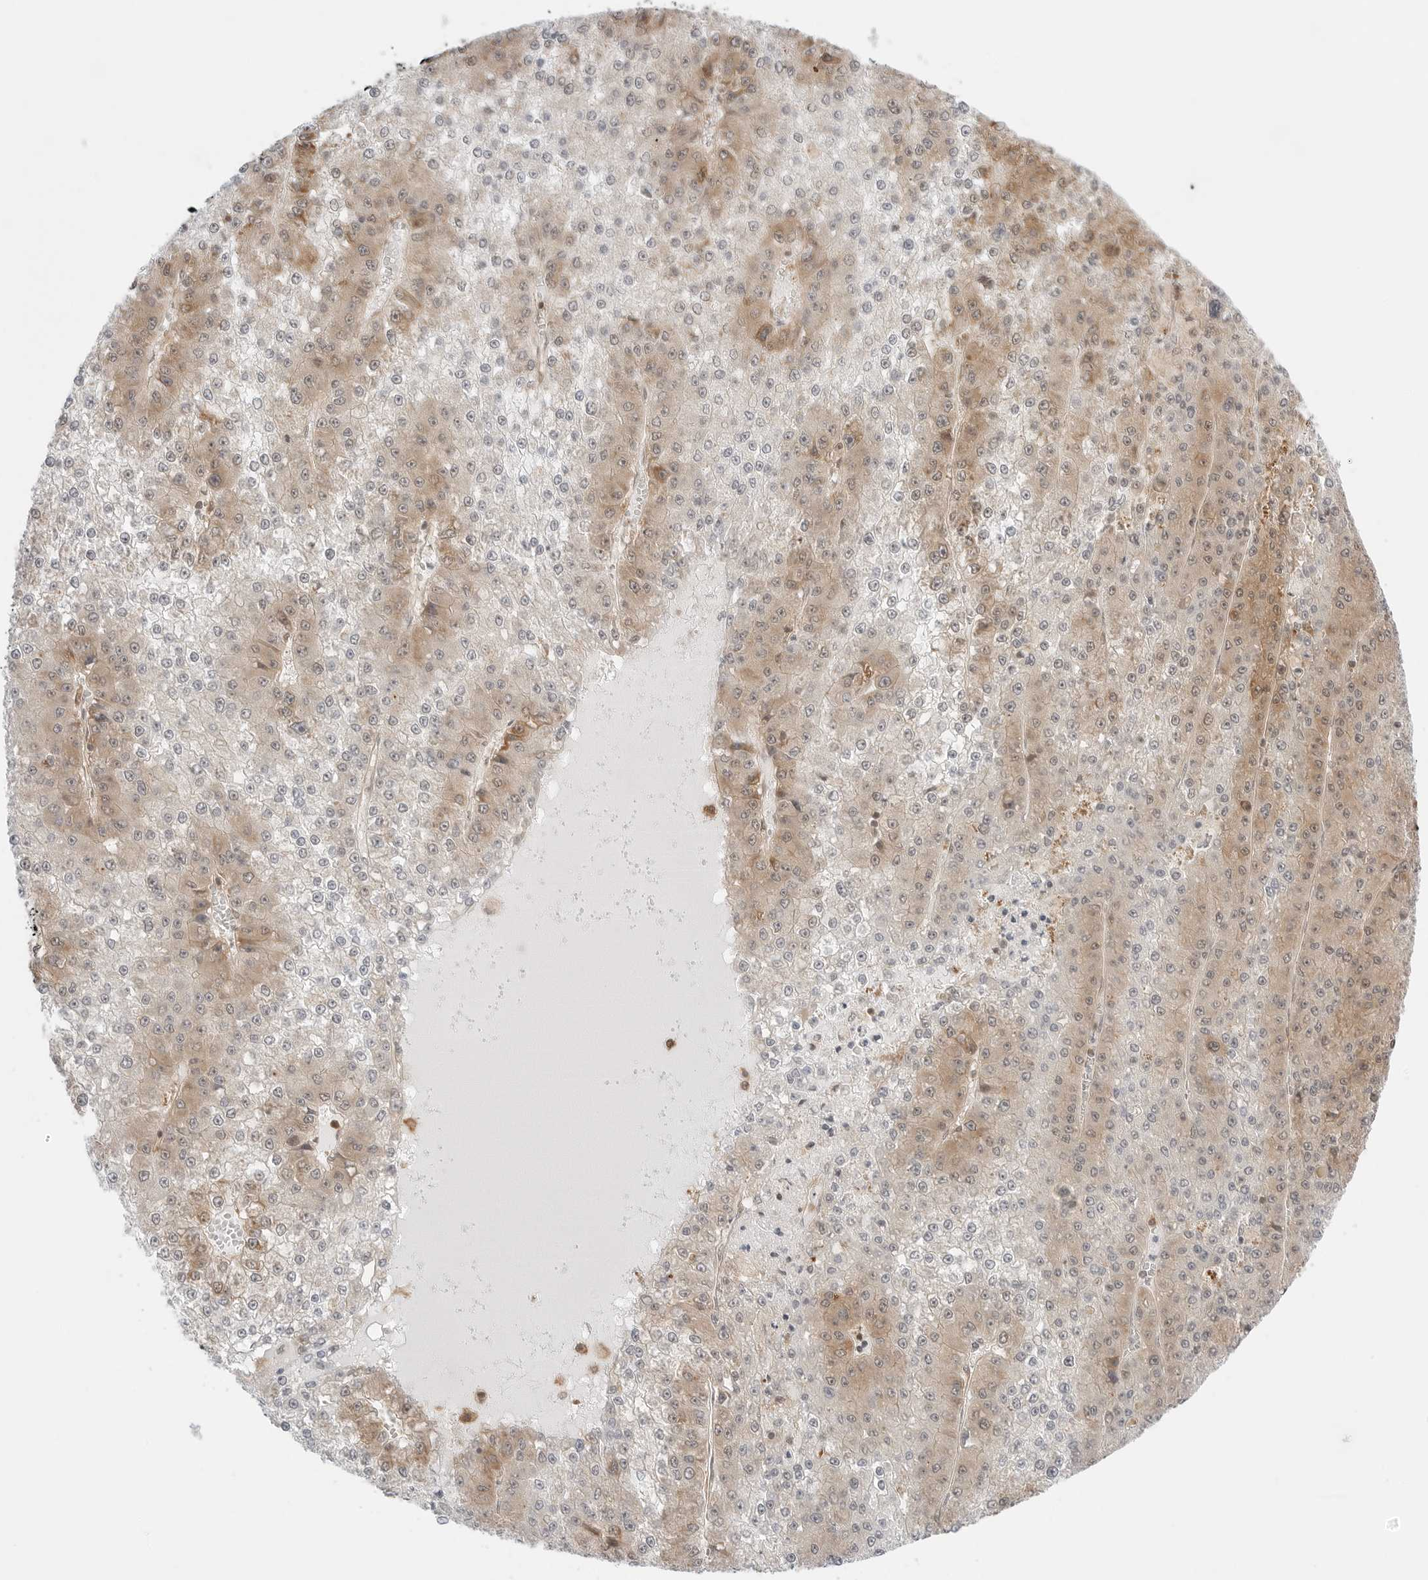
{"staining": {"intensity": "weak", "quantity": "25%-75%", "location": "cytoplasmic/membranous"}, "tissue": "liver cancer", "cell_type": "Tumor cells", "image_type": "cancer", "snomed": [{"axis": "morphology", "description": "Carcinoma, Hepatocellular, NOS"}, {"axis": "topography", "description": "Liver"}], "caption": "Immunohistochemical staining of liver cancer (hepatocellular carcinoma) displays weak cytoplasmic/membranous protein expression in about 25%-75% of tumor cells.", "gene": "NUDC", "patient": {"sex": "female", "age": 73}}